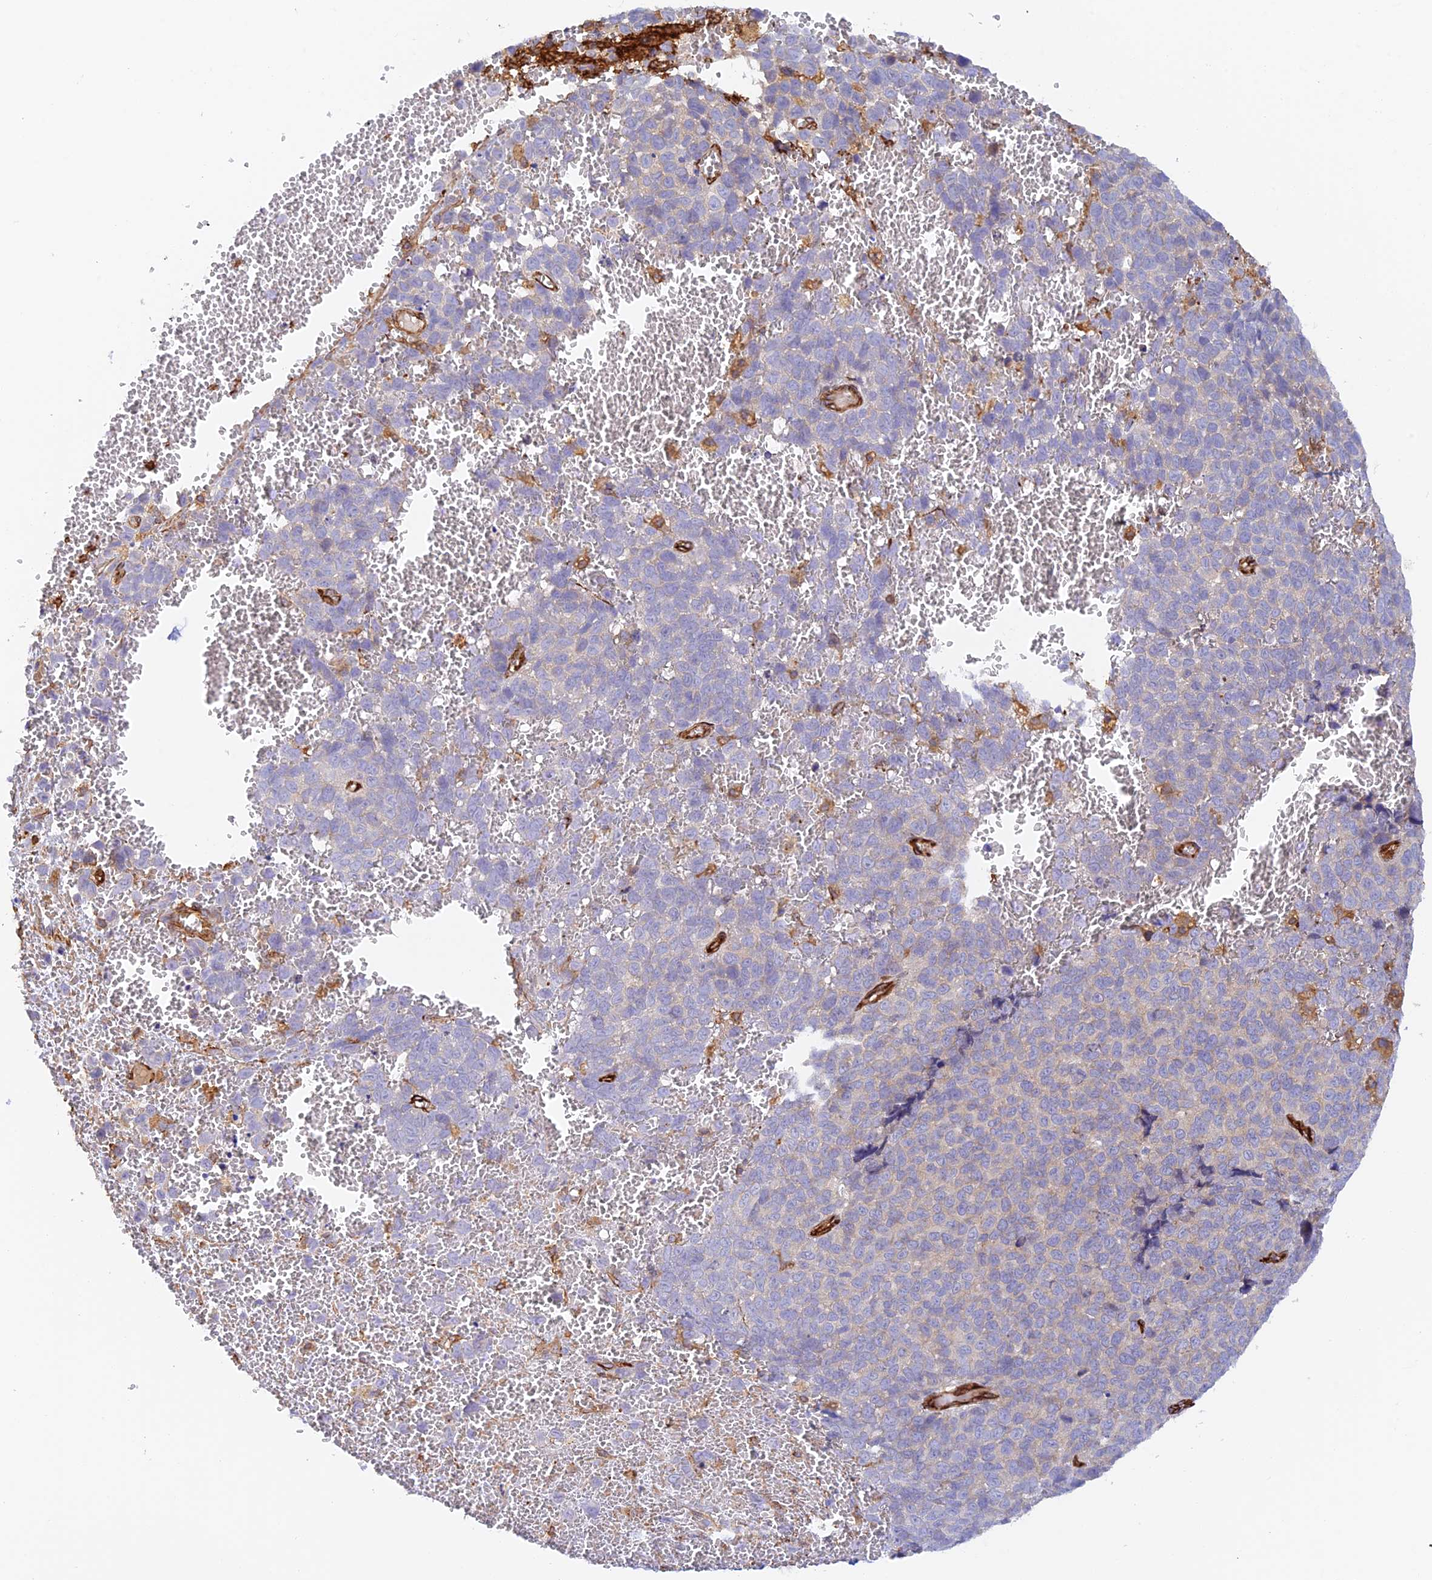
{"staining": {"intensity": "negative", "quantity": "none", "location": "none"}, "tissue": "melanoma", "cell_type": "Tumor cells", "image_type": "cancer", "snomed": [{"axis": "morphology", "description": "Malignant melanoma, NOS"}, {"axis": "topography", "description": "Nose, NOS"}], "caption": "IHC of human malignant melanoma displays no expression in tumor cells.", "gene": "MYO9A", "patient": {"sex": "female", "age": 48}}